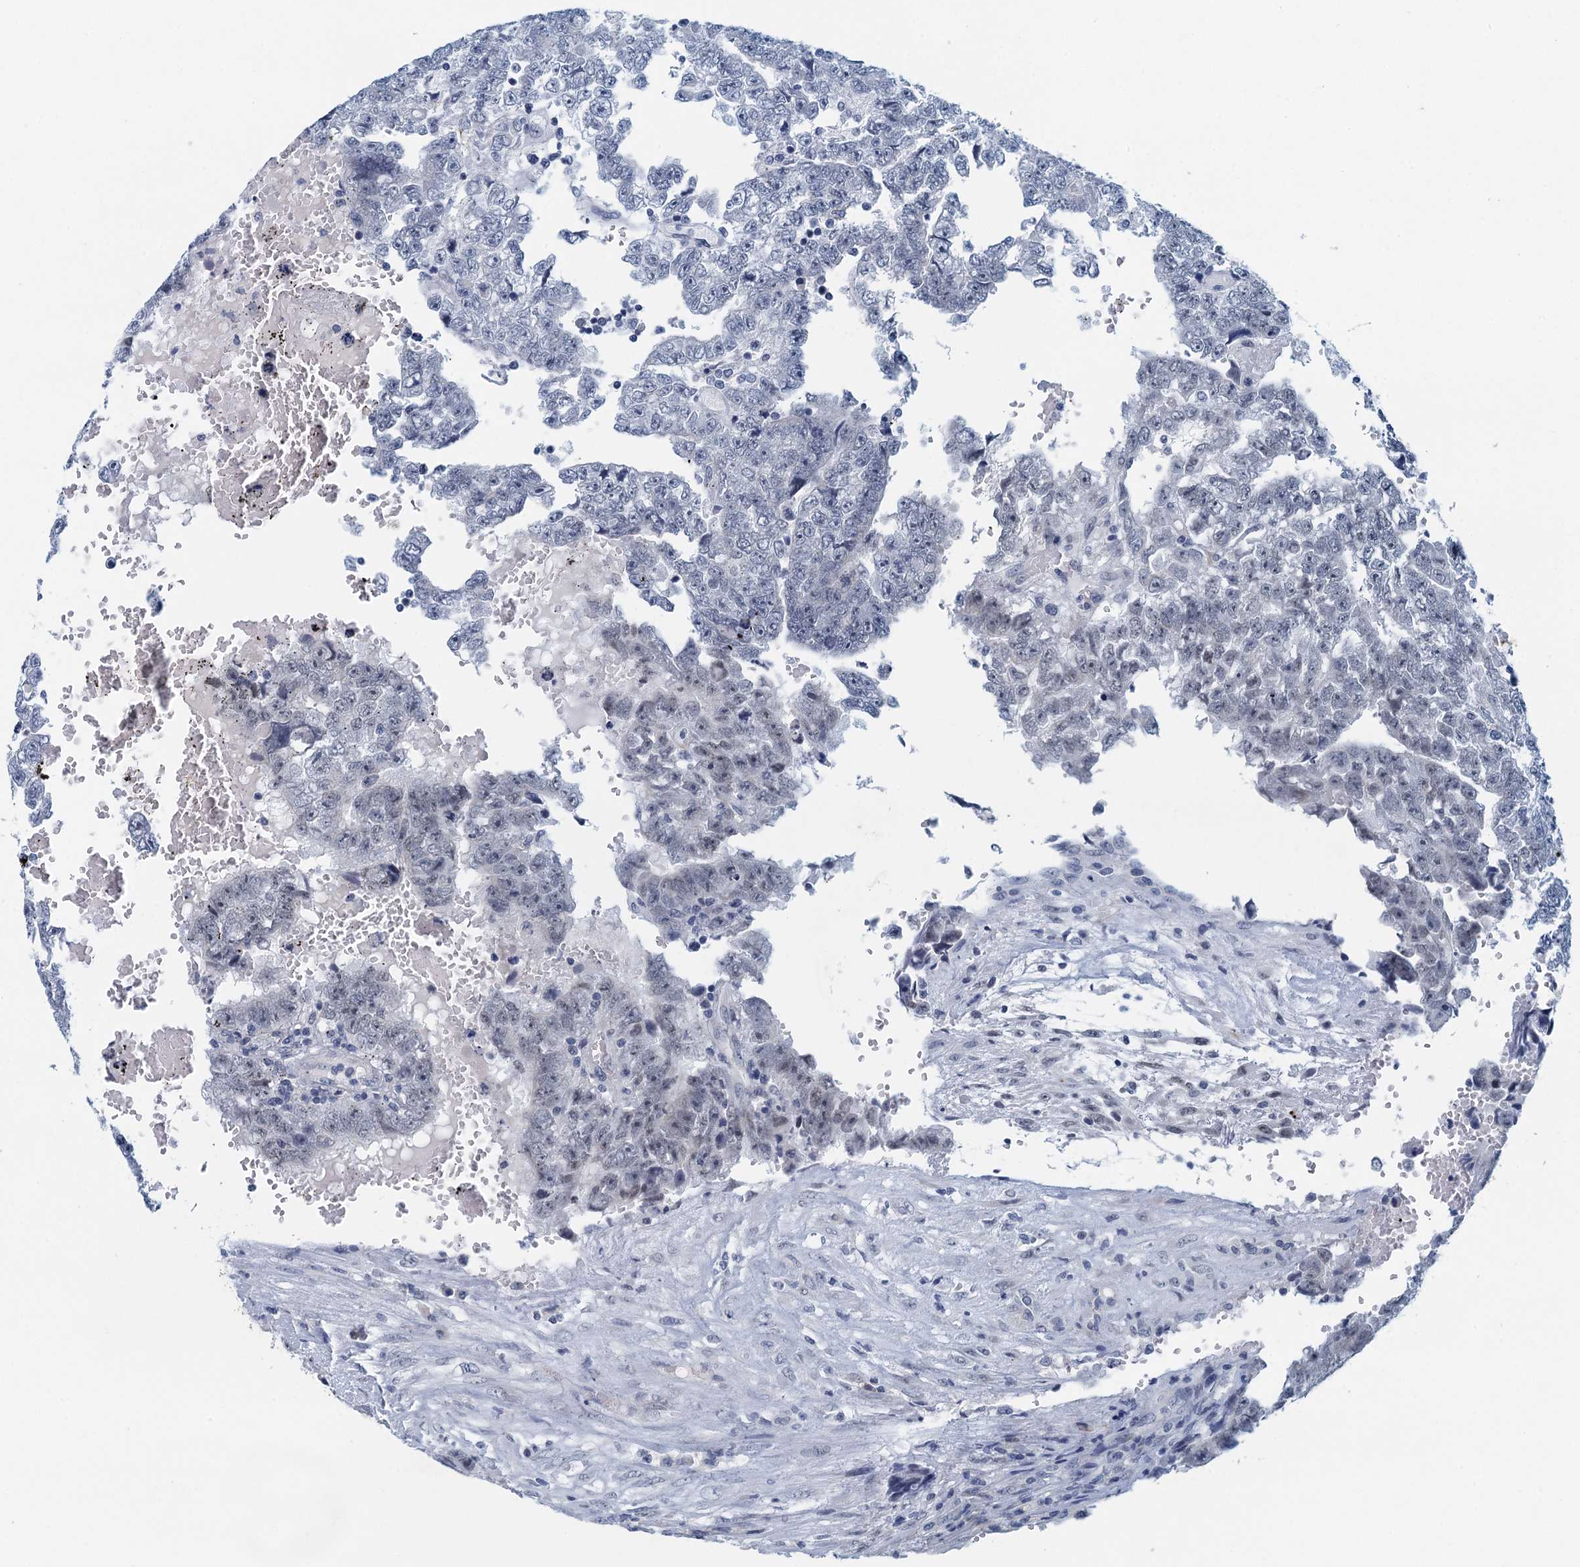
{"staining": {"intensity": "negative", "quantity": "none", "location": "none"}, "tissue": "testis cancer", "cell_type": "Tumor cells", "image_type": "cancer", "snomed": [{"axis": "morphology", "description": "Carcinoma, Embryonal, NOS"}, {"axis": "topography", "description": "Testis"}], "caption": "High power microscopy micrograph of an immunohistochemistry histopathology image of testis cancer (embryonal carcinoma), revealing no significant expression in tumor cells.", "gene": "ENSG00000131152", "patient": {"sex": "male", "age": 25}}